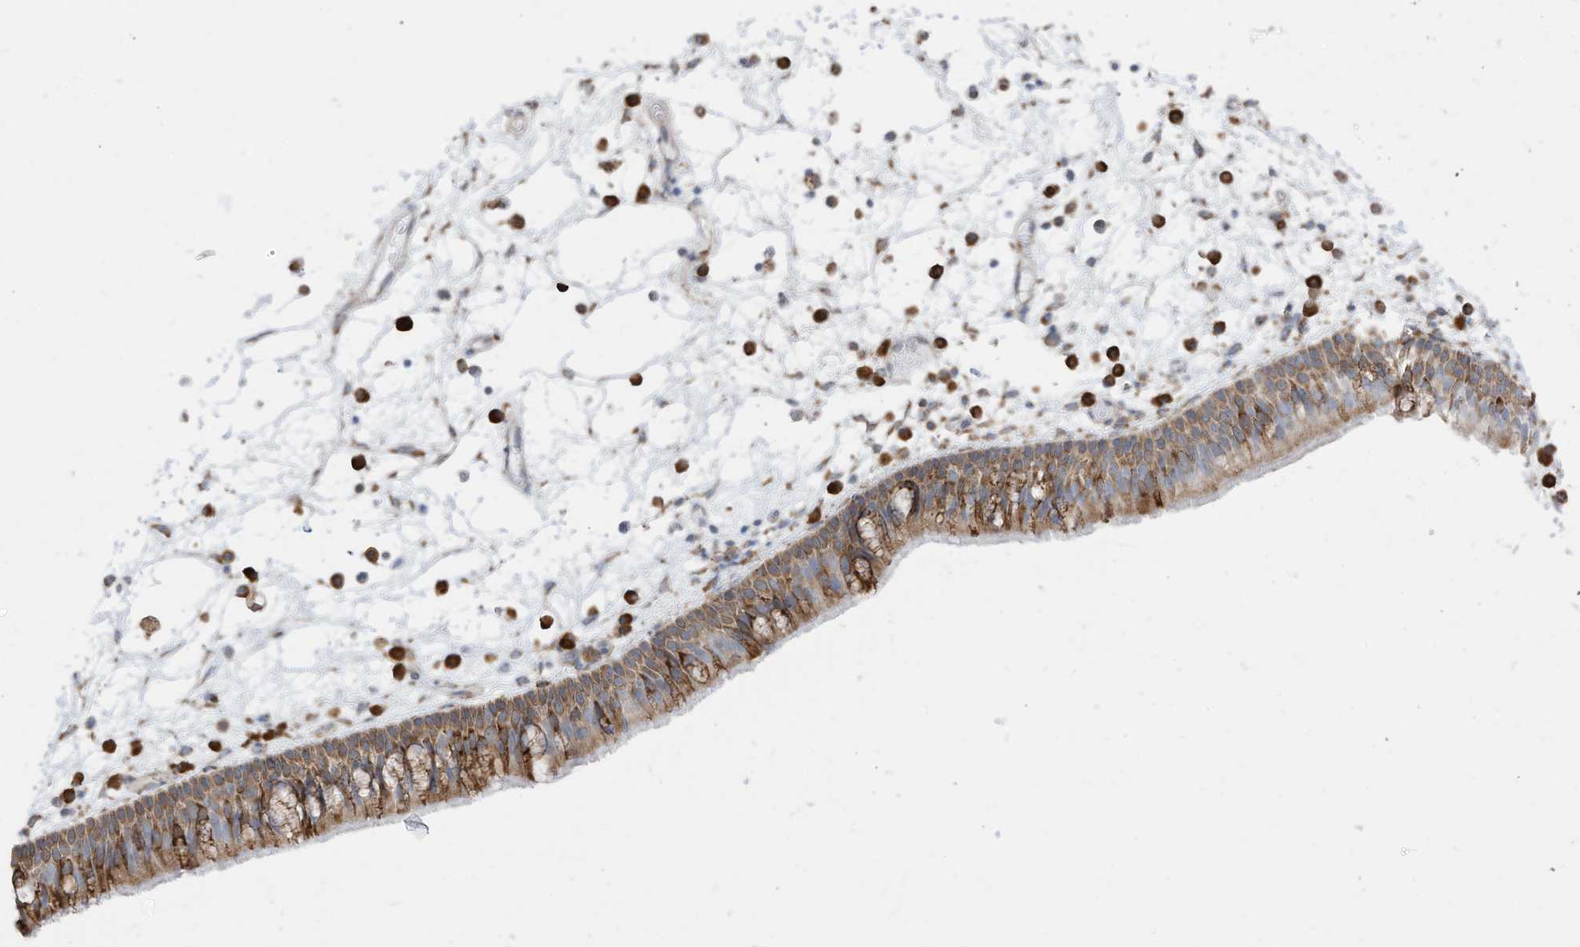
{"staining": {"intensity": "moderate", "quantity": ">75%", "location": "cytoplasmic/membranous"}, "tissue": "nasopharynx", "cell_type": "Respiratory epithelial cells", "image_type": "normal", "snomed": [{"axis": "morphology", "description": "Normal tissue, NOS"}, {"axis": "morphology", "description": "Inflammation, NOS"}, {"axis": "morphology", "description": "Malignant melanoma, Metastatic site"}, {"axis": "topography", "description": "Nasopharynx"}], "caption": "A medium amount of moderate cytoplasmic/membranous staining is present in approximately >75% of respiratory epithelial cells in benign nasopharynx.", "gene": "ZNF354C", "patient": {"sex": "male", "age": 70}}